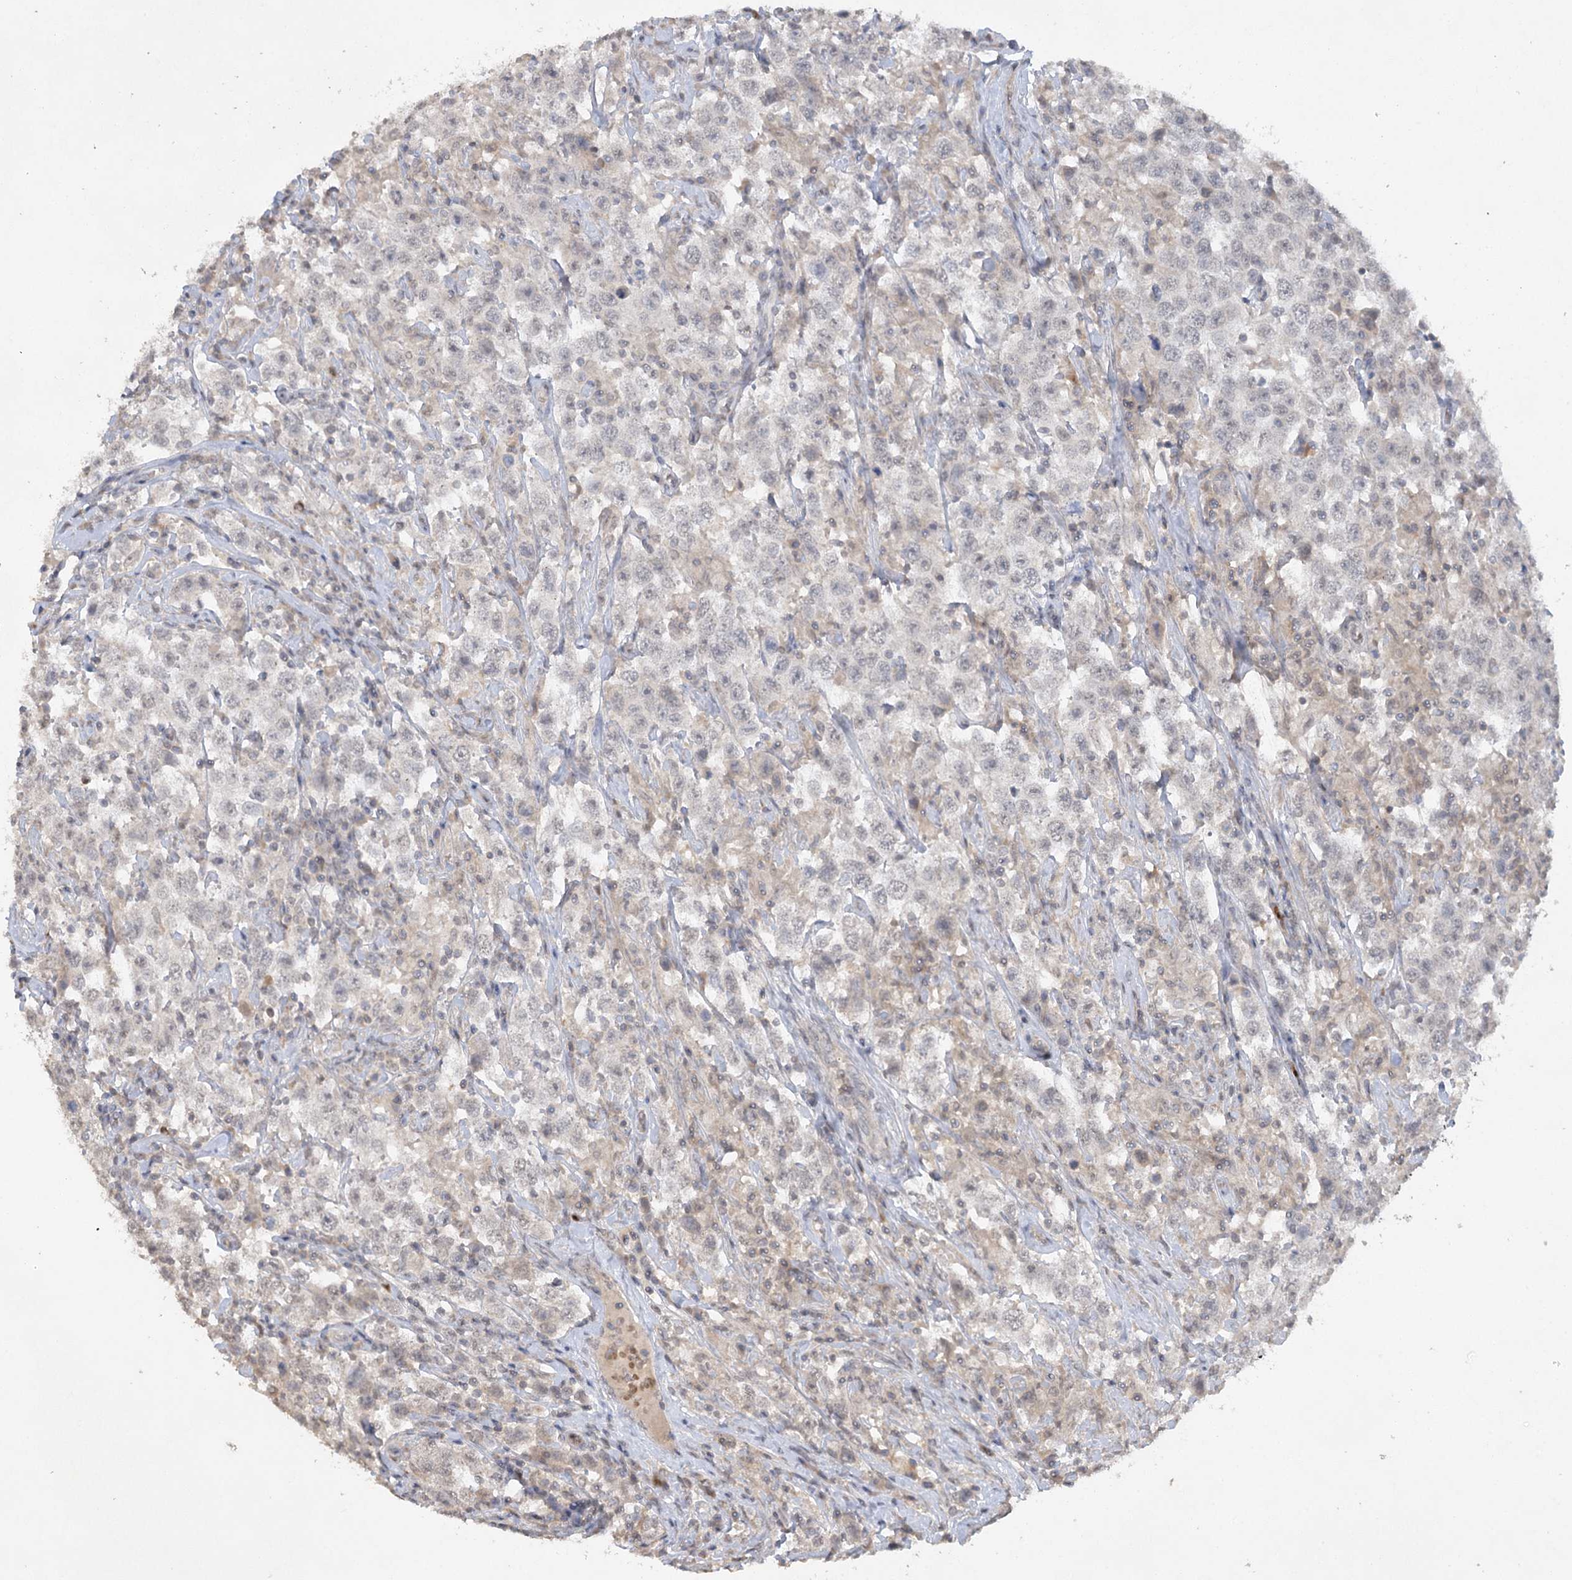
{"staining": {"intensity": "negative", "quantity": "none", "location": "none"}, "tissue": "testis cancer", "cell_type": "Tumor cells", "image_type": "cancer", "snomed": [{"axis": "morphology", "description": "Seminoma, NOS"}, {"axis": "topography", "description": "Testis"}], "caption": "An IHC image of testis seminoma is shown. There is no staining in tumor cells of testis seminoma.", "gene": "TRAF3IP1", "patient": {"sex": "male", "age": 41}}